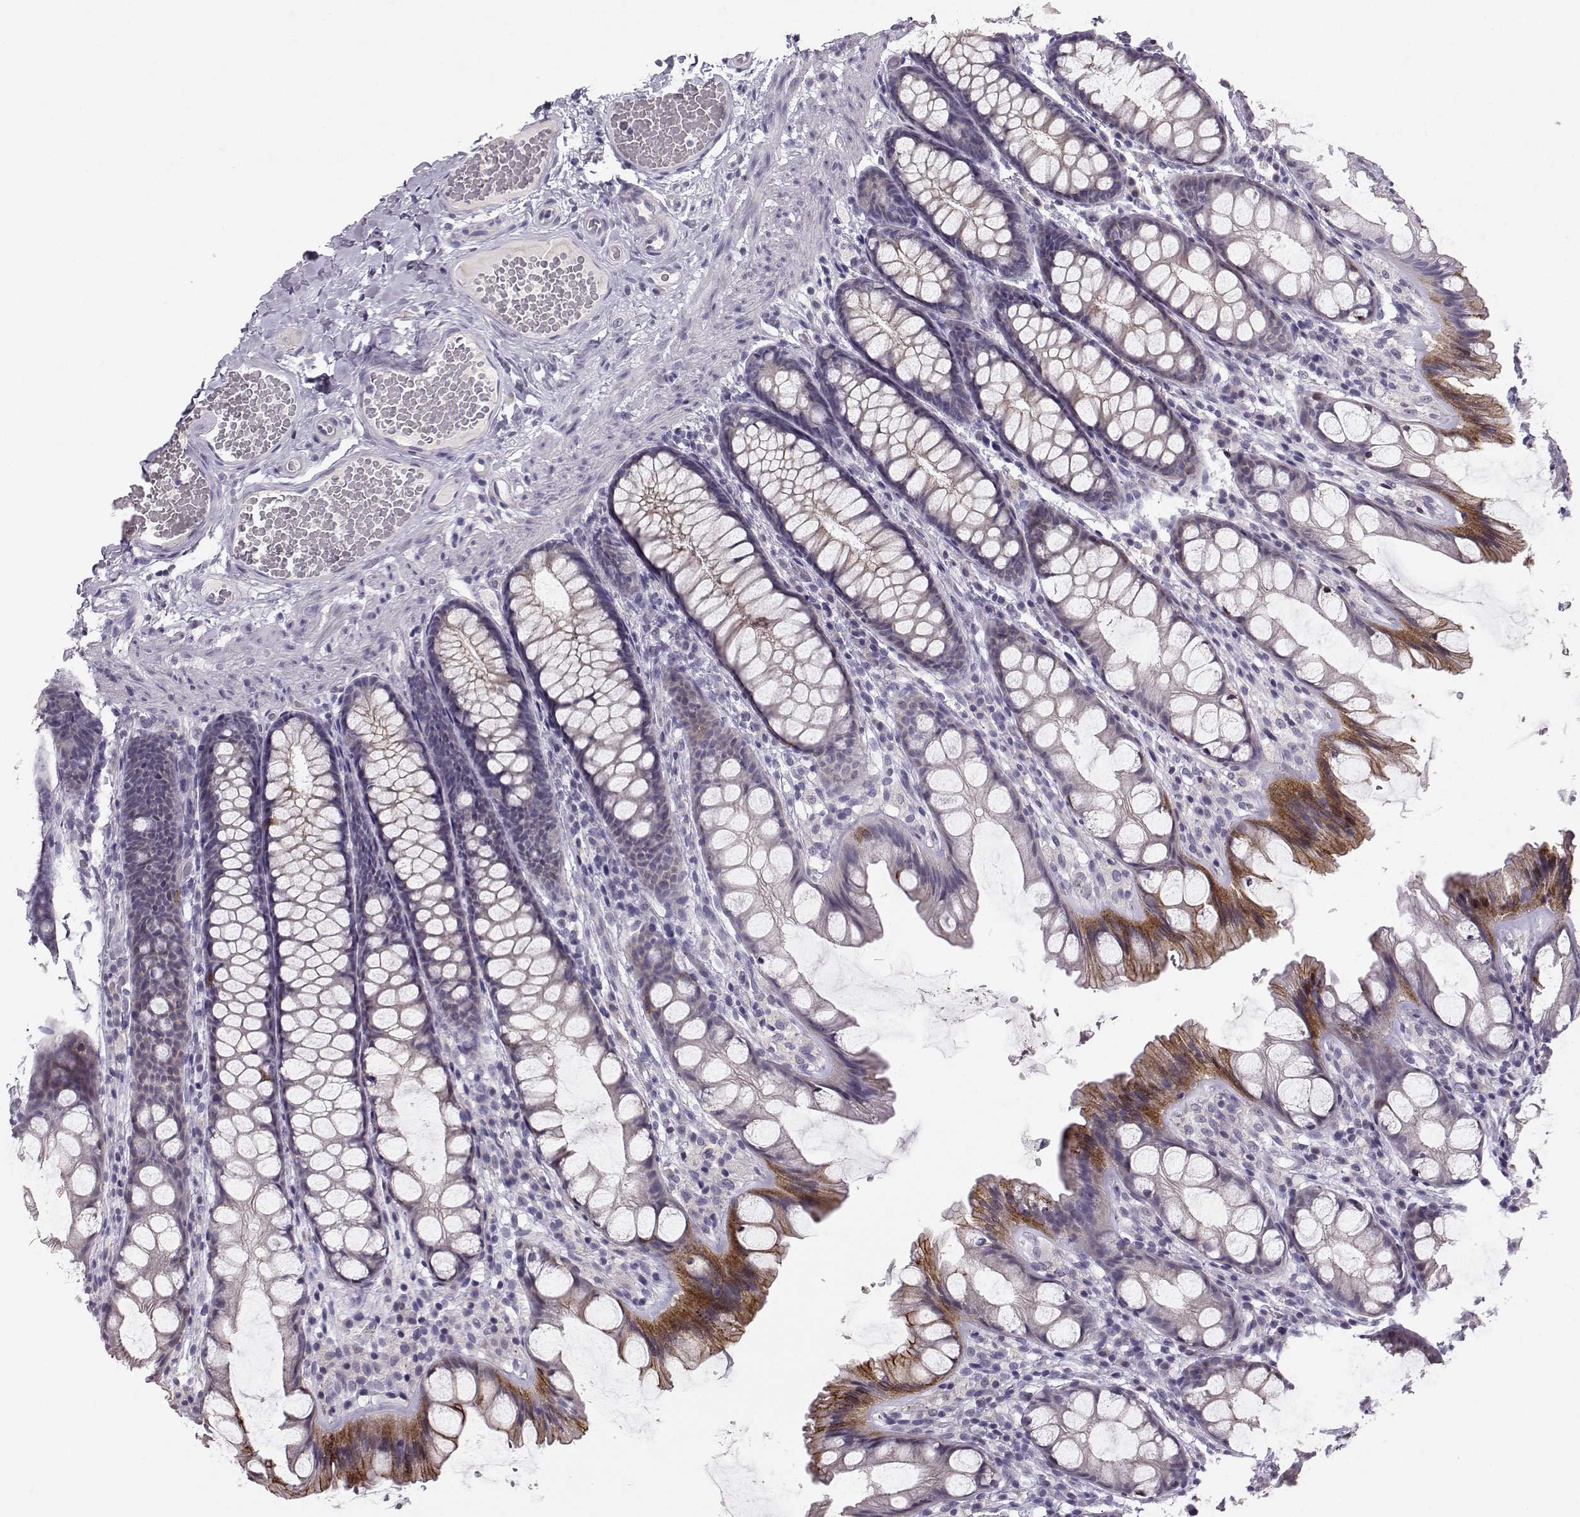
{"staining": {"intensity": "negative", "quantity": "none", "location": "none"}, "tissue": "colon", "cell_type": "Endothelial cells", "image_type": "normal", "snomed": [{"axis": "morphology", "description": "Normal tissue, NOS"}, {"axis": "topography", "description": "Colon"}], "caption": "High magnification brightfield microscopy of normal colon stained with DAB (3,3'-diaminobenzidine) (brown) and counterstained with hematoxylin (blue): endothelial cells show no significant staining.", "gene": "PKP2", "patient": {"sex": "male", "age": 47}}